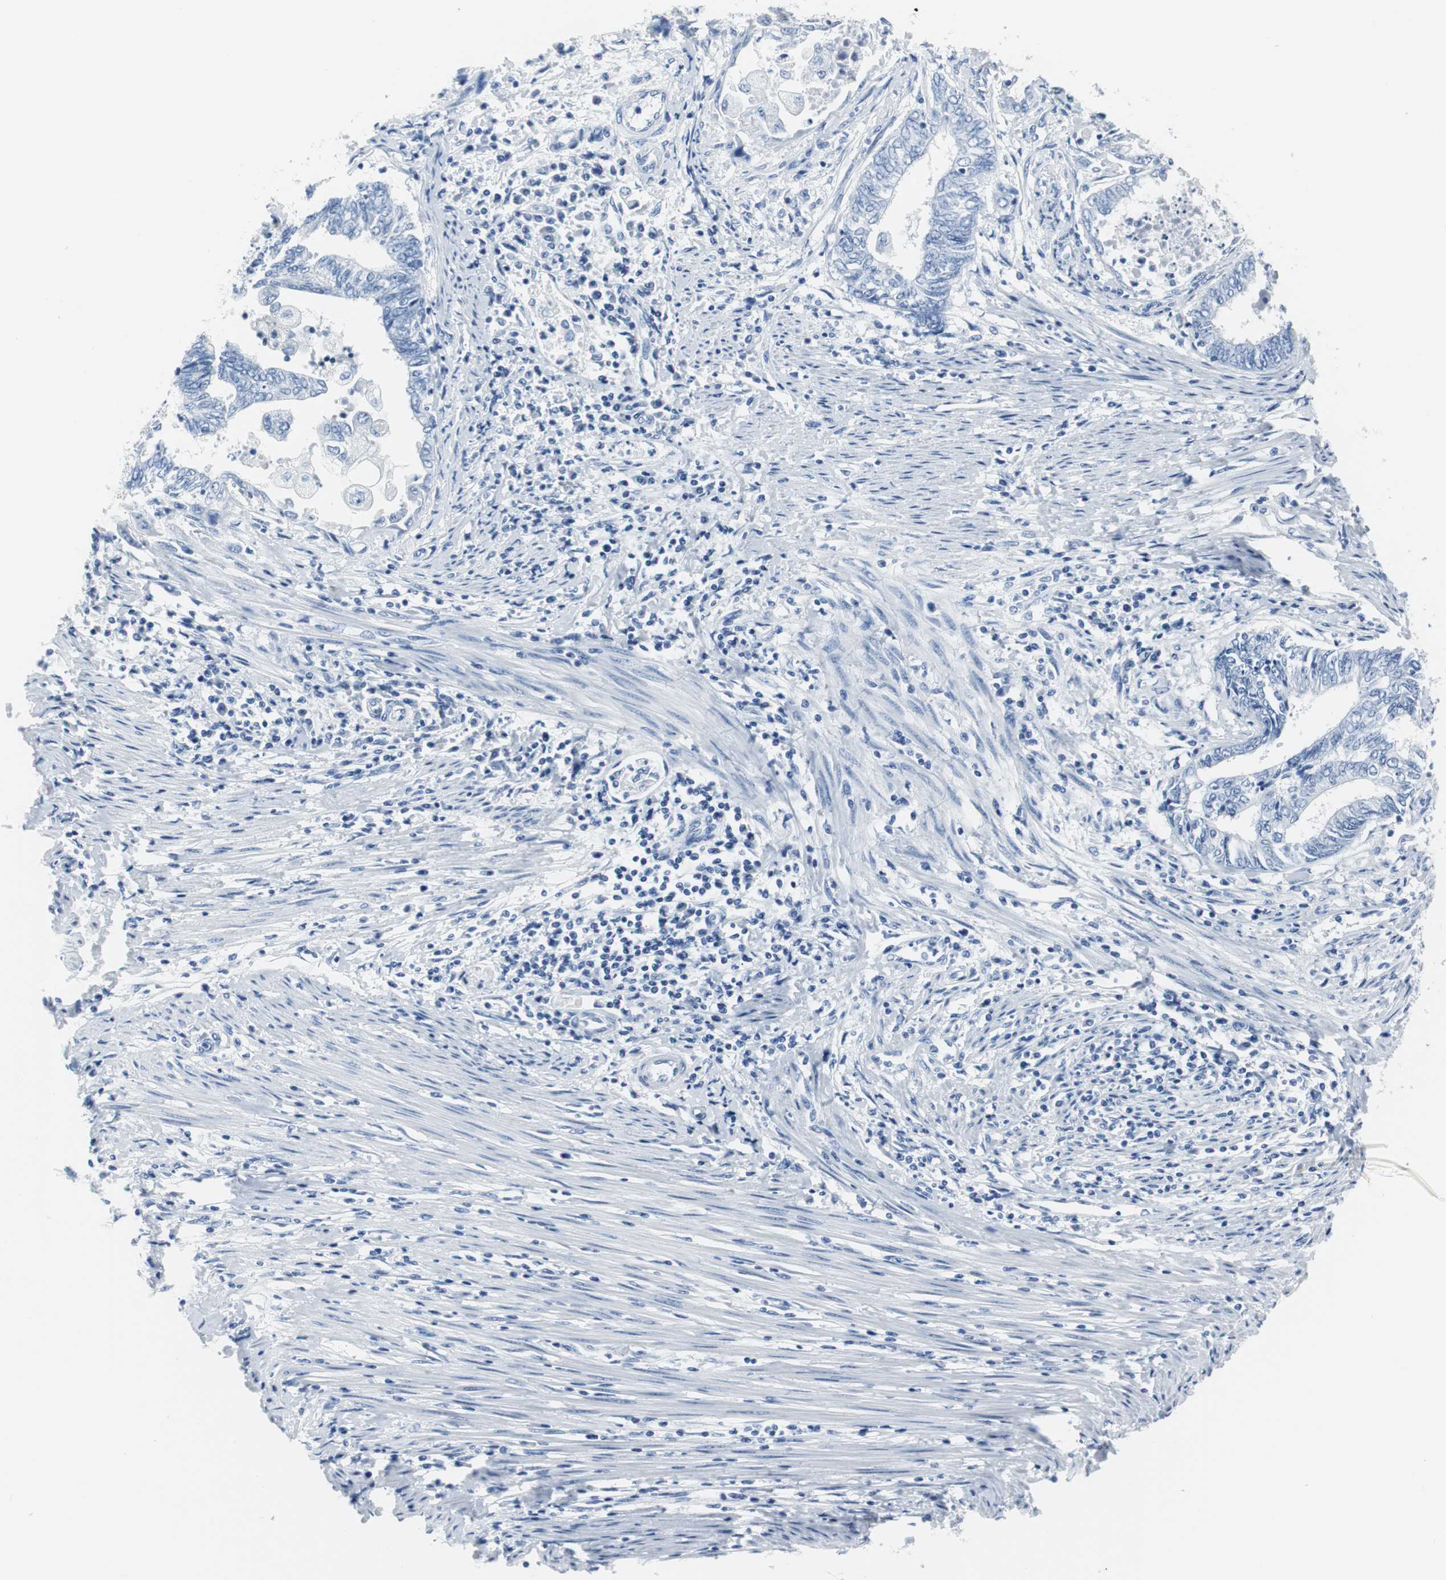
{"staining": {"intensity": "negative", "quantity": "none", "location": "none"}, "tissue": "endometrial cancer", "cell_type": "Tumor cells", "image_type": "cancer", "snomed": [{"axis": "morphology", "description": "Adenocarcinoma, NOS"}, {"axis": "topography", "description": "Uterus"}, {"axis": "topography", "description": "Endometrium"}], "caption": "This is a micrograph of immunohistochemistry staining of endometrial cancer, which shows no expression in tumor cells.", "gene": "GAP43", "patient": {"sex": "female", "age": 70}}